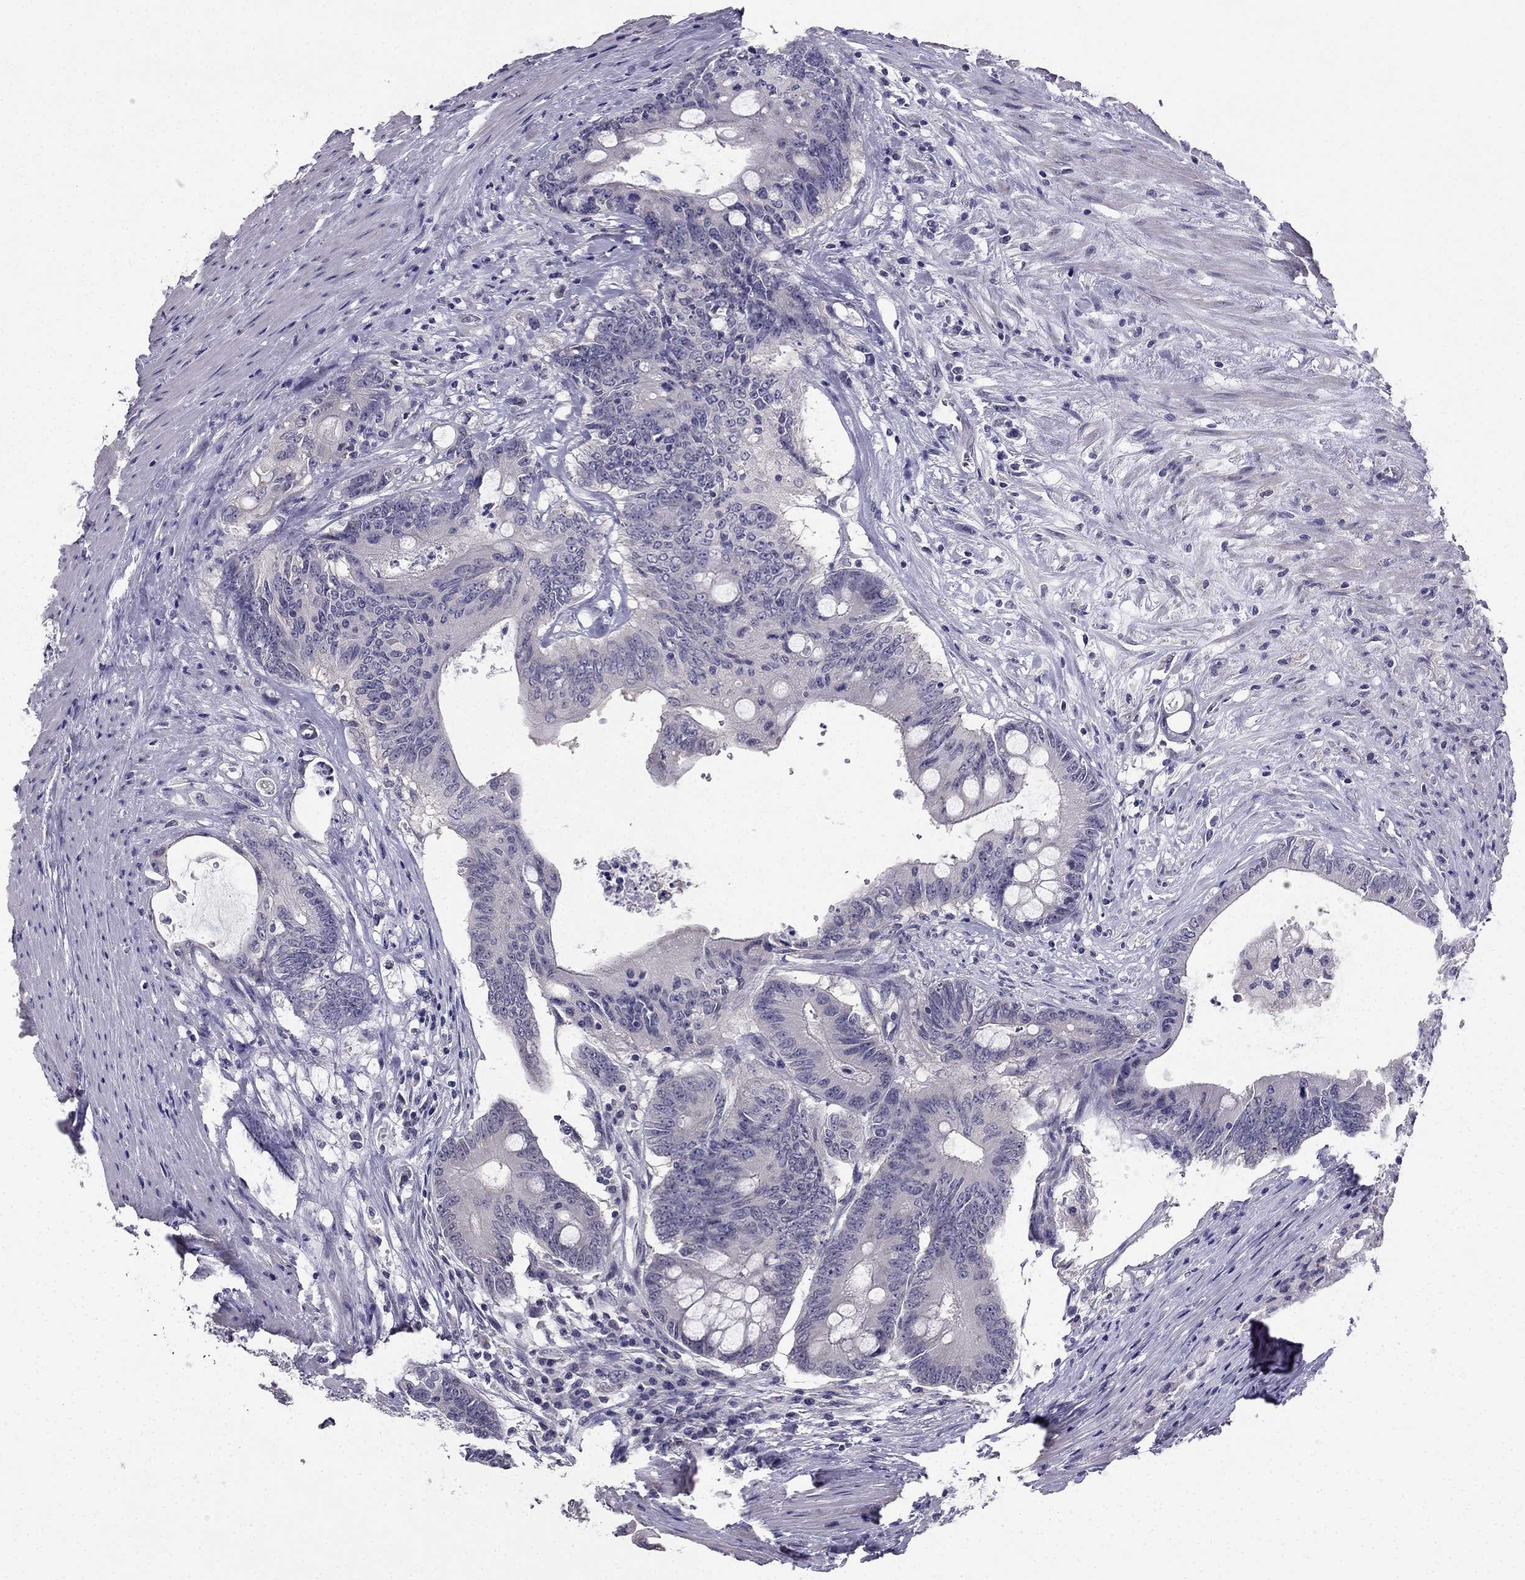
{"staining": {"intensity": "negative", "quantity": "none", "location": "none"}, "tissue": "colorectal cancer", "cell_type": "Tumor cells", "image_type": "cancer", "snomed": [{"axis": "morphology", "description": "Adenocarcinoma, NOS"}, {"axis": "topography", "description": "Rectum"}], "caption": "Colorectal cancer (adenocarcinoma) was stained to show a protein in brown. There is no significant positivity in tumor cells. (Brightfield microscopy of DAB IHC at high magnification).", "gene": "HSFX1", "patient": {"sex": "male", "age": 59}}